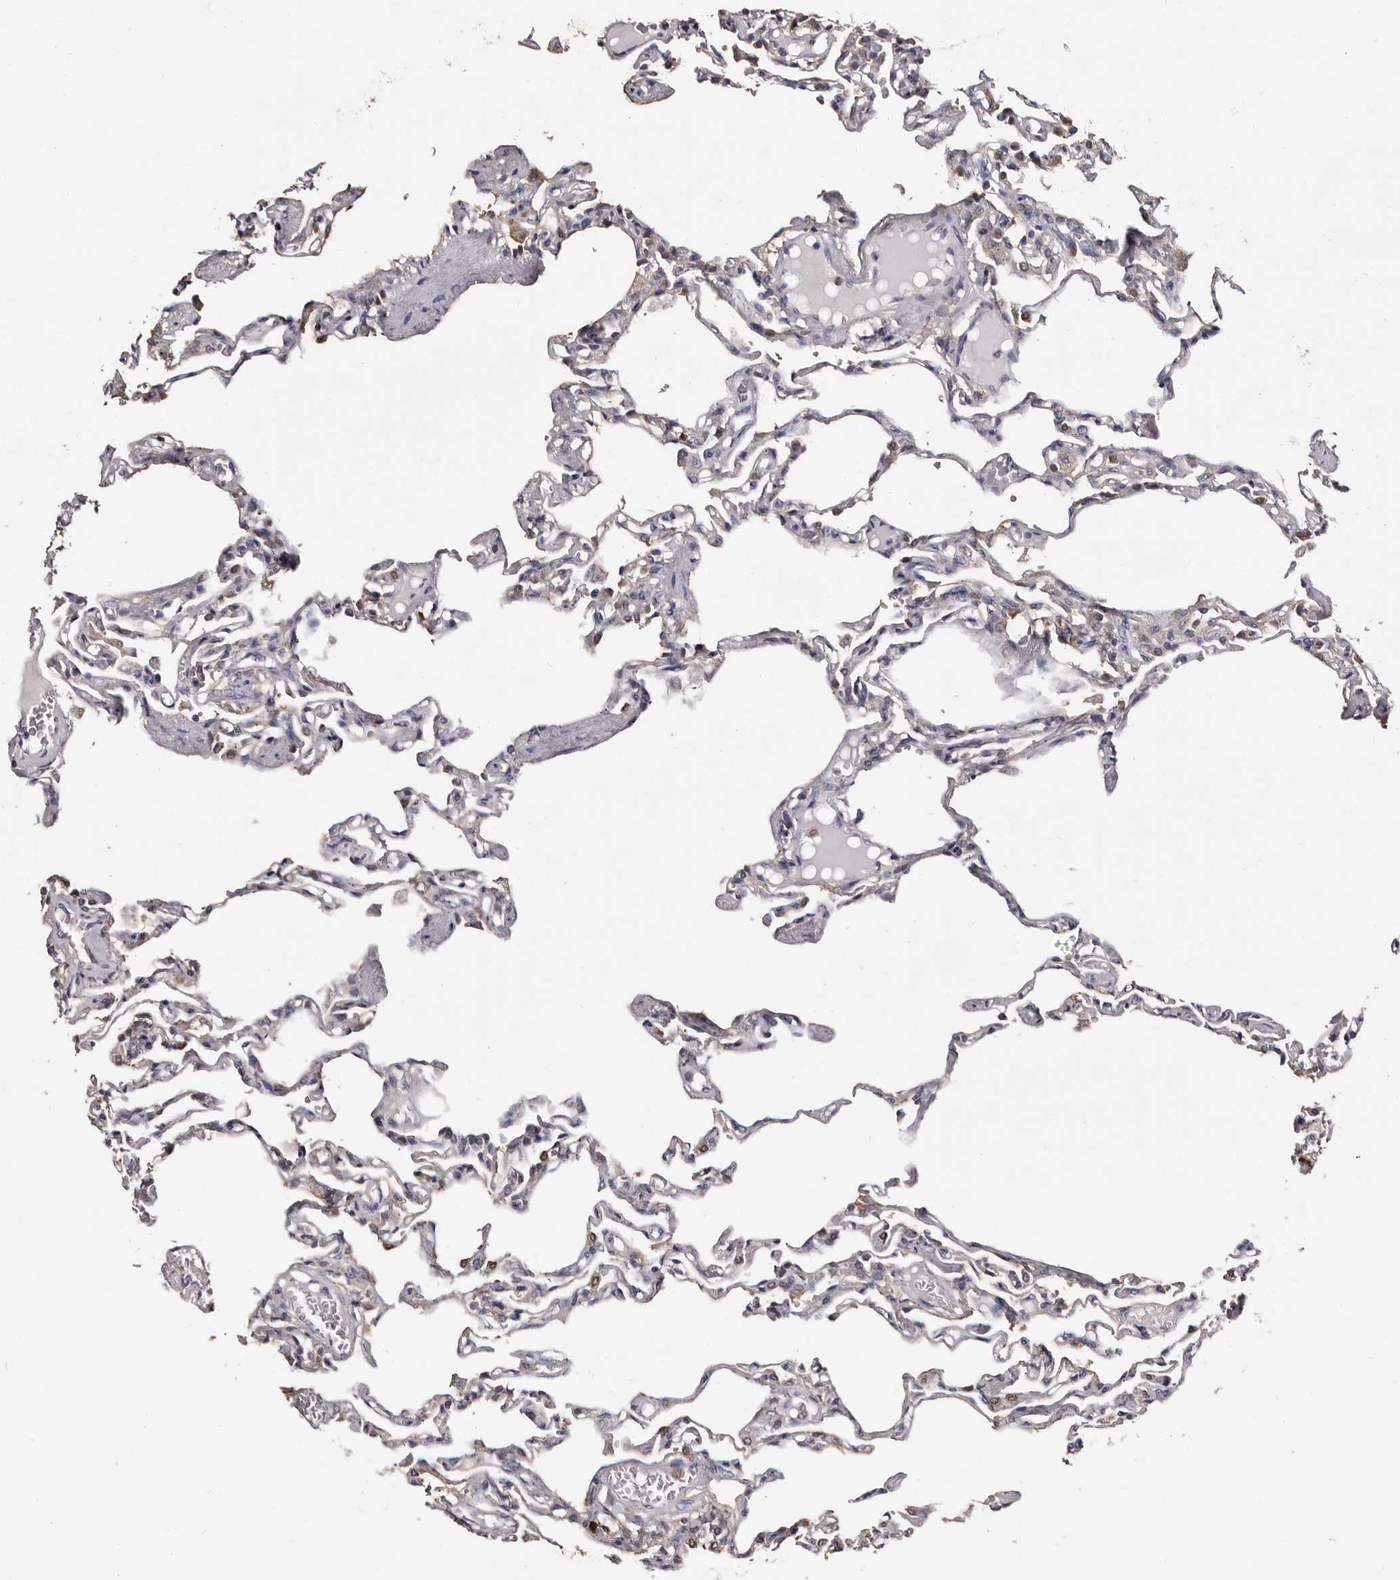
{"staining": {"intensity": "negative", "quantity": "none", "location": "none"}, "tissue": "lung", "cell_type": "Alveolar cells", "image_type": "normal", "snomed": [{"axis": "morphology", "description": "Normal tissue, NOS"}, {"axis": "topography", "description": "Lung"}], "caption": "Immunohistochemistry (IHC) micrograph of benign lung: lung stained with DAB (3,3'-diaminobenzidine) shows no significant protein expression in alveolar cells.", "gene": "DNPH1", "patient": {"sex": "male", "age": 21}}